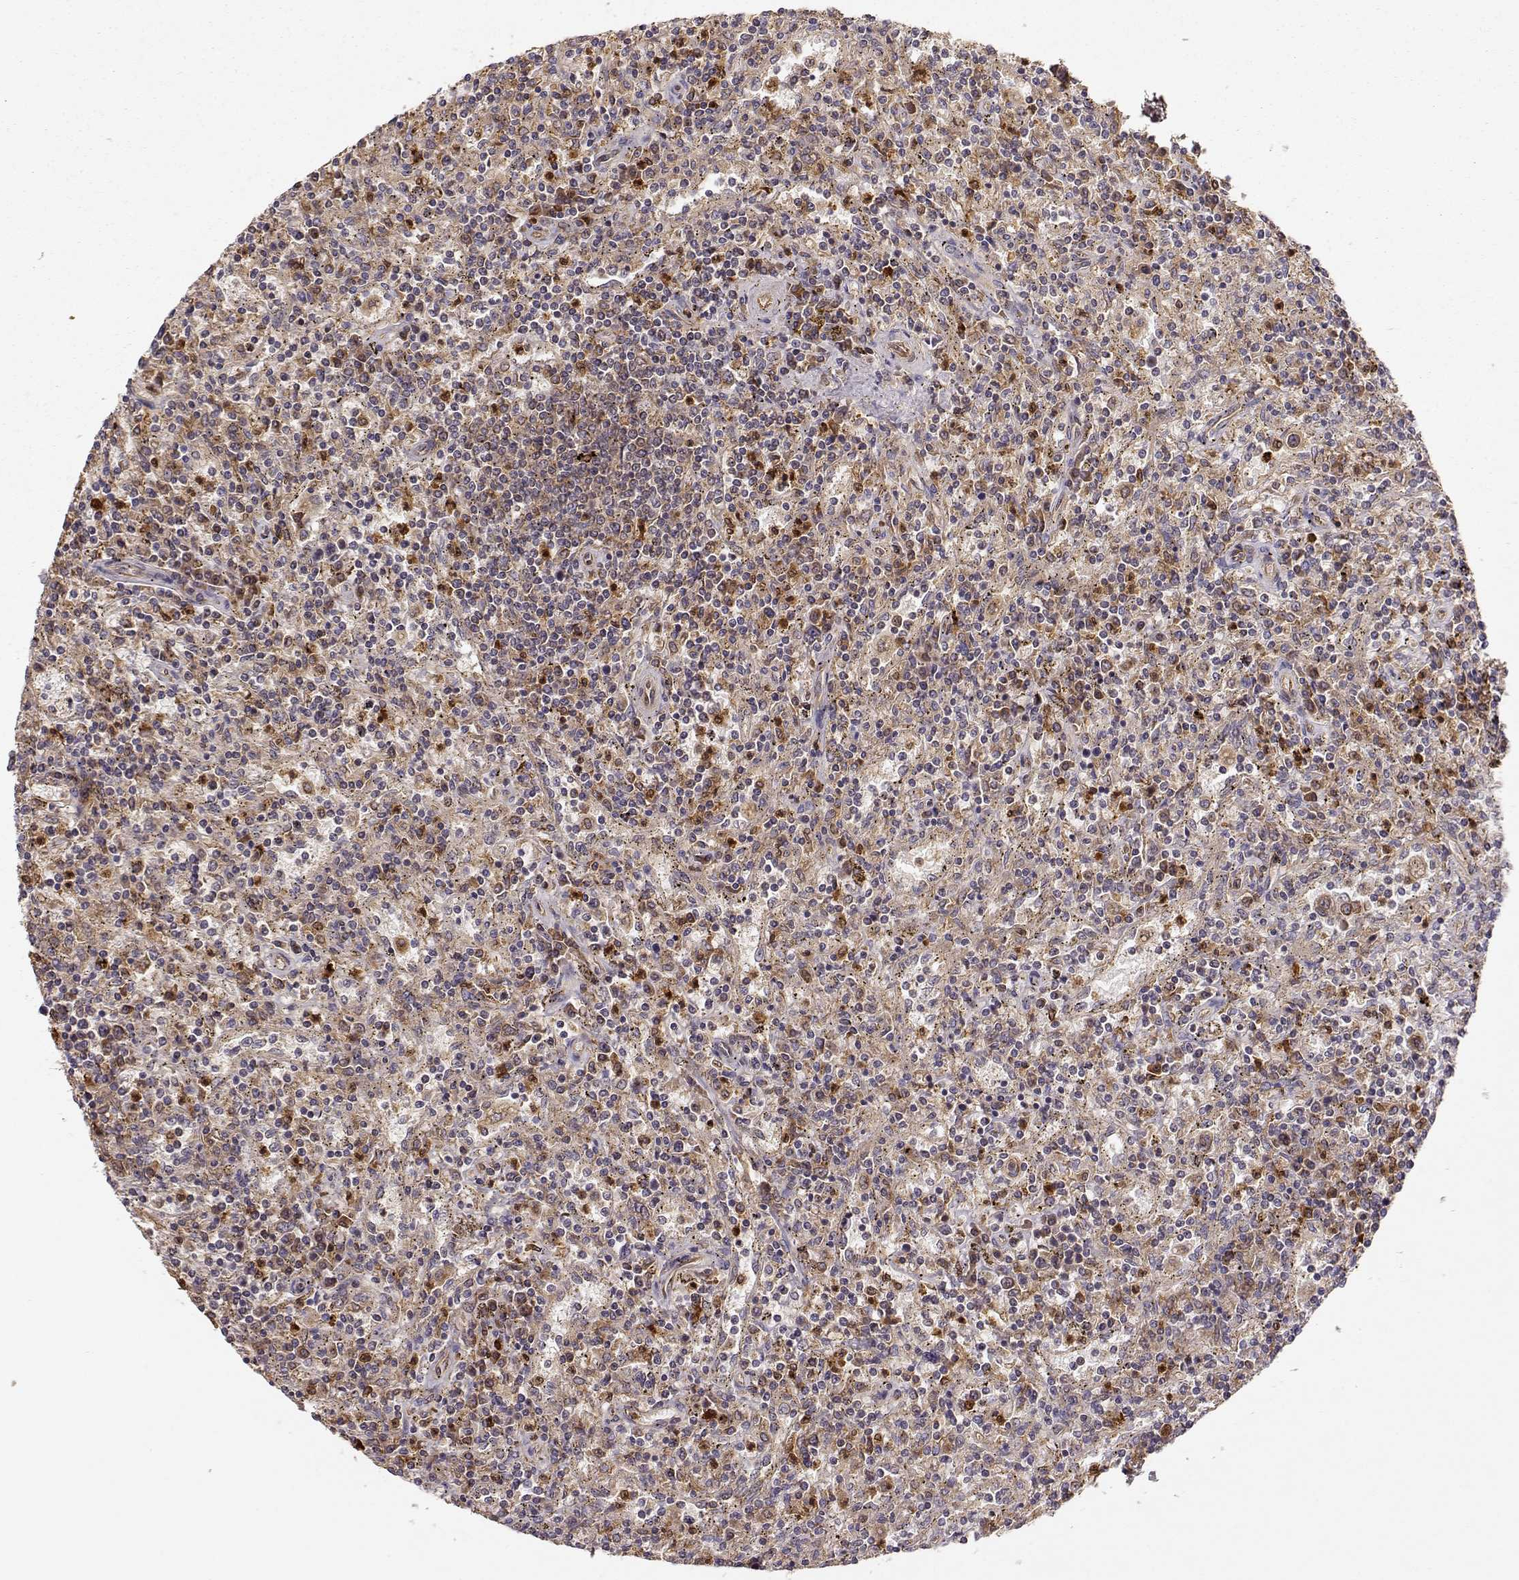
{"staining": {"intensity": "weak", "quantity": ">75%", "location": "cytoplasmic/membranous"}, "tissue": "lymphoma", "cell_type": "Tumor cells", "image_type": "cancer", "snomed": [{"axis": "morphology", "description": "Malignant lymphoma, non-Hodgkin's type, Low grade"}, {"axis": "topography", "description": "Spleen"}], "caption": "Protein staining shows weak cytoplasmic/membranous expression in about >75% of tumor cells in low-grade malignant lymphoma, non-Hodgkin's type. (Stains: DAB (3,3'-diaminobenzidine) in brown, nuclei in blue, Microscopy: brightfield microscopy at high magnification).", "gene": "ARHGEF2", "patient": {"sex": "male", "age": 62}}